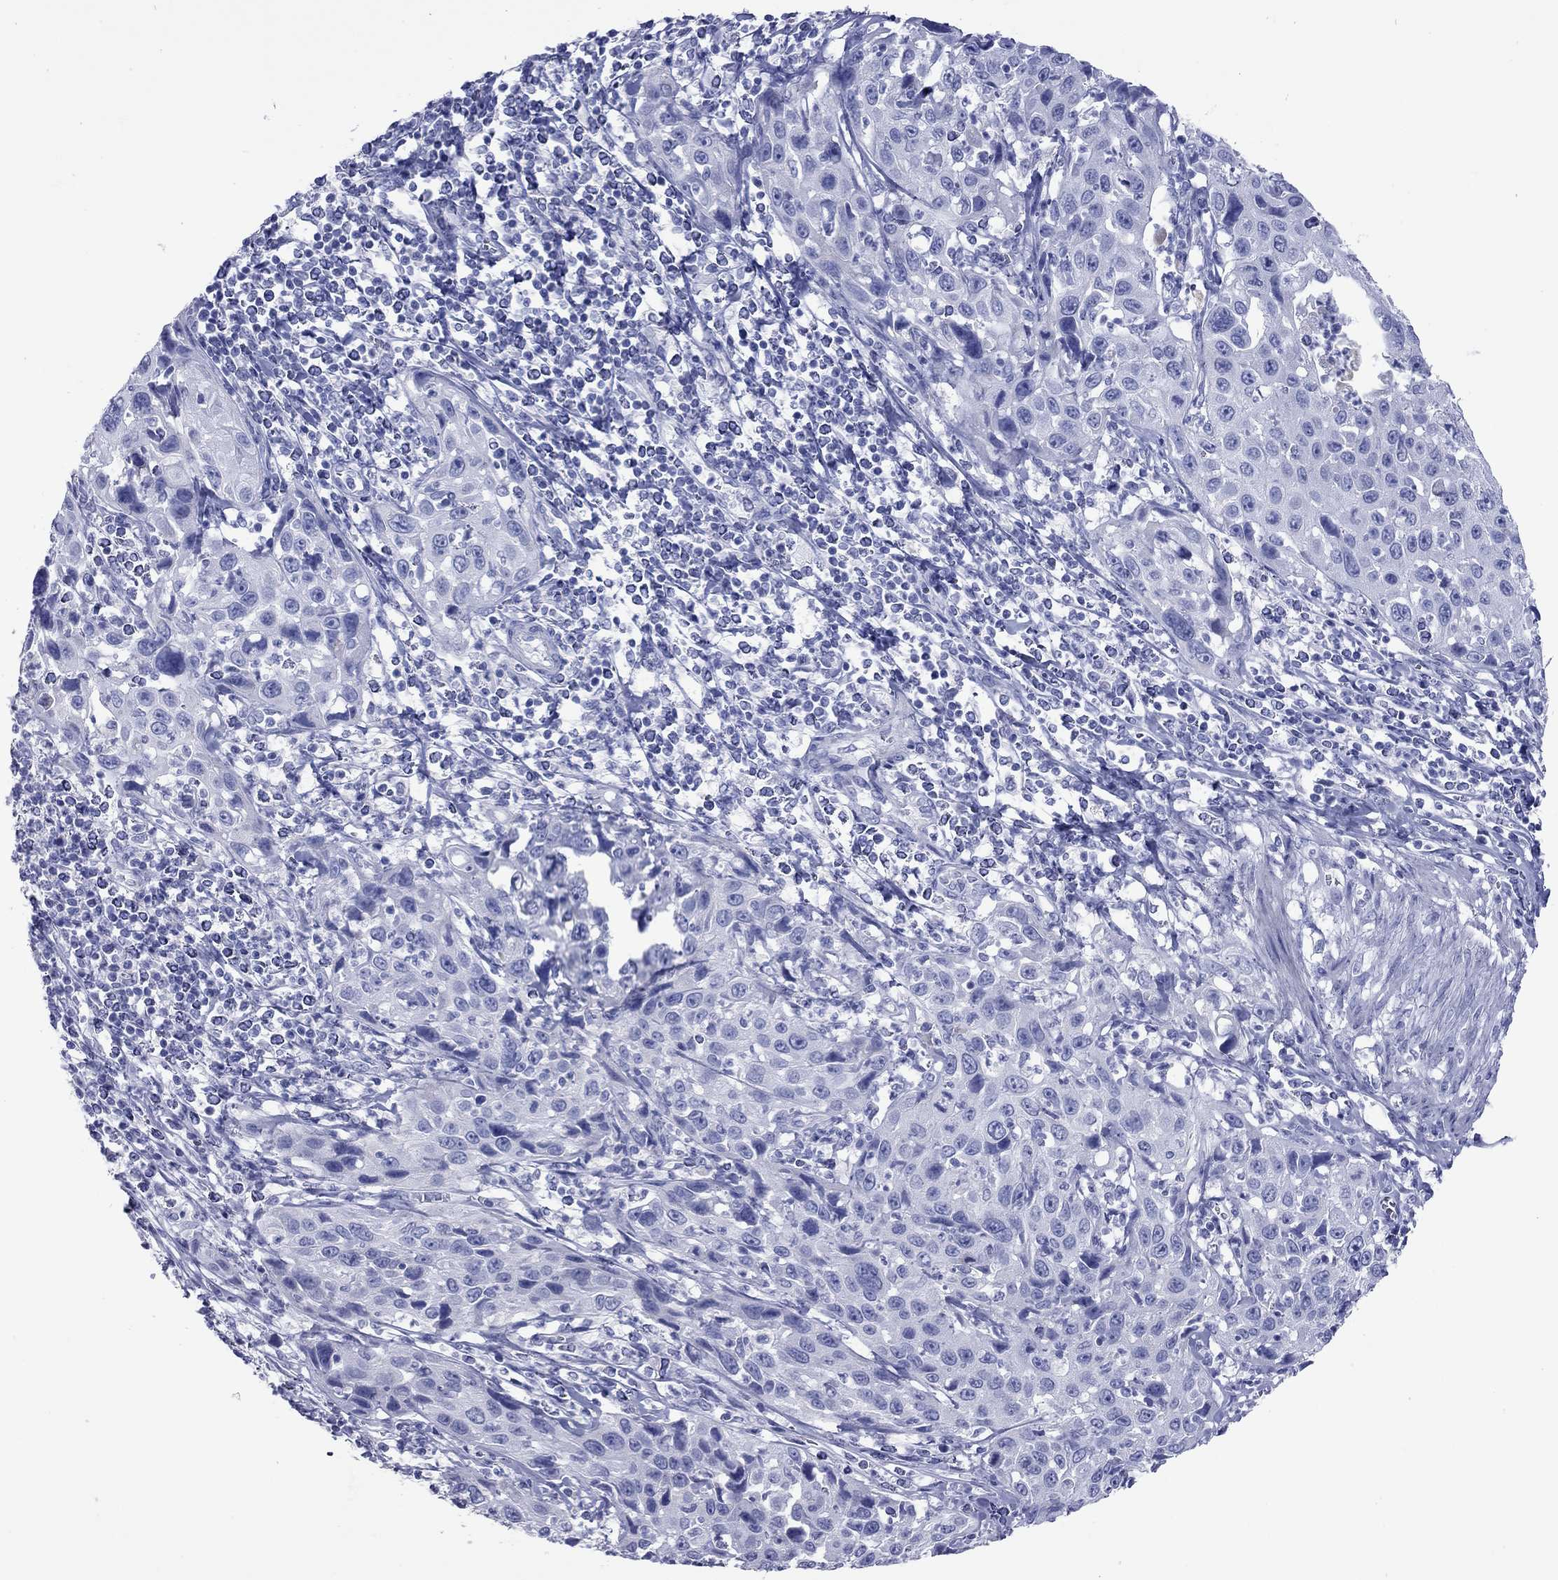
{"staining": {"intensity": "negative", "quantity": "none", "location": "none"}, "tissue": "cervical cancer", "cell_type": "Tumor cells", "image_type": "cancer", "snomed": [{"axis": "morphology", "description": "Squamous cell carcinoma, NOS"}, {"axis": "topography", "description": "Cervix"}], "caption": "Immunohistochemical staining of human squamous cell carcinoma (cervical) shows no significant staining in tumor cells. The staining was performed using DAB to visualize the protein expression in brown, while the nuclei were stained in blue with hematoxylin (Magnification: 20x).", "gene": "VSIG10", "patient": {"sex": "female", "age": 26}}